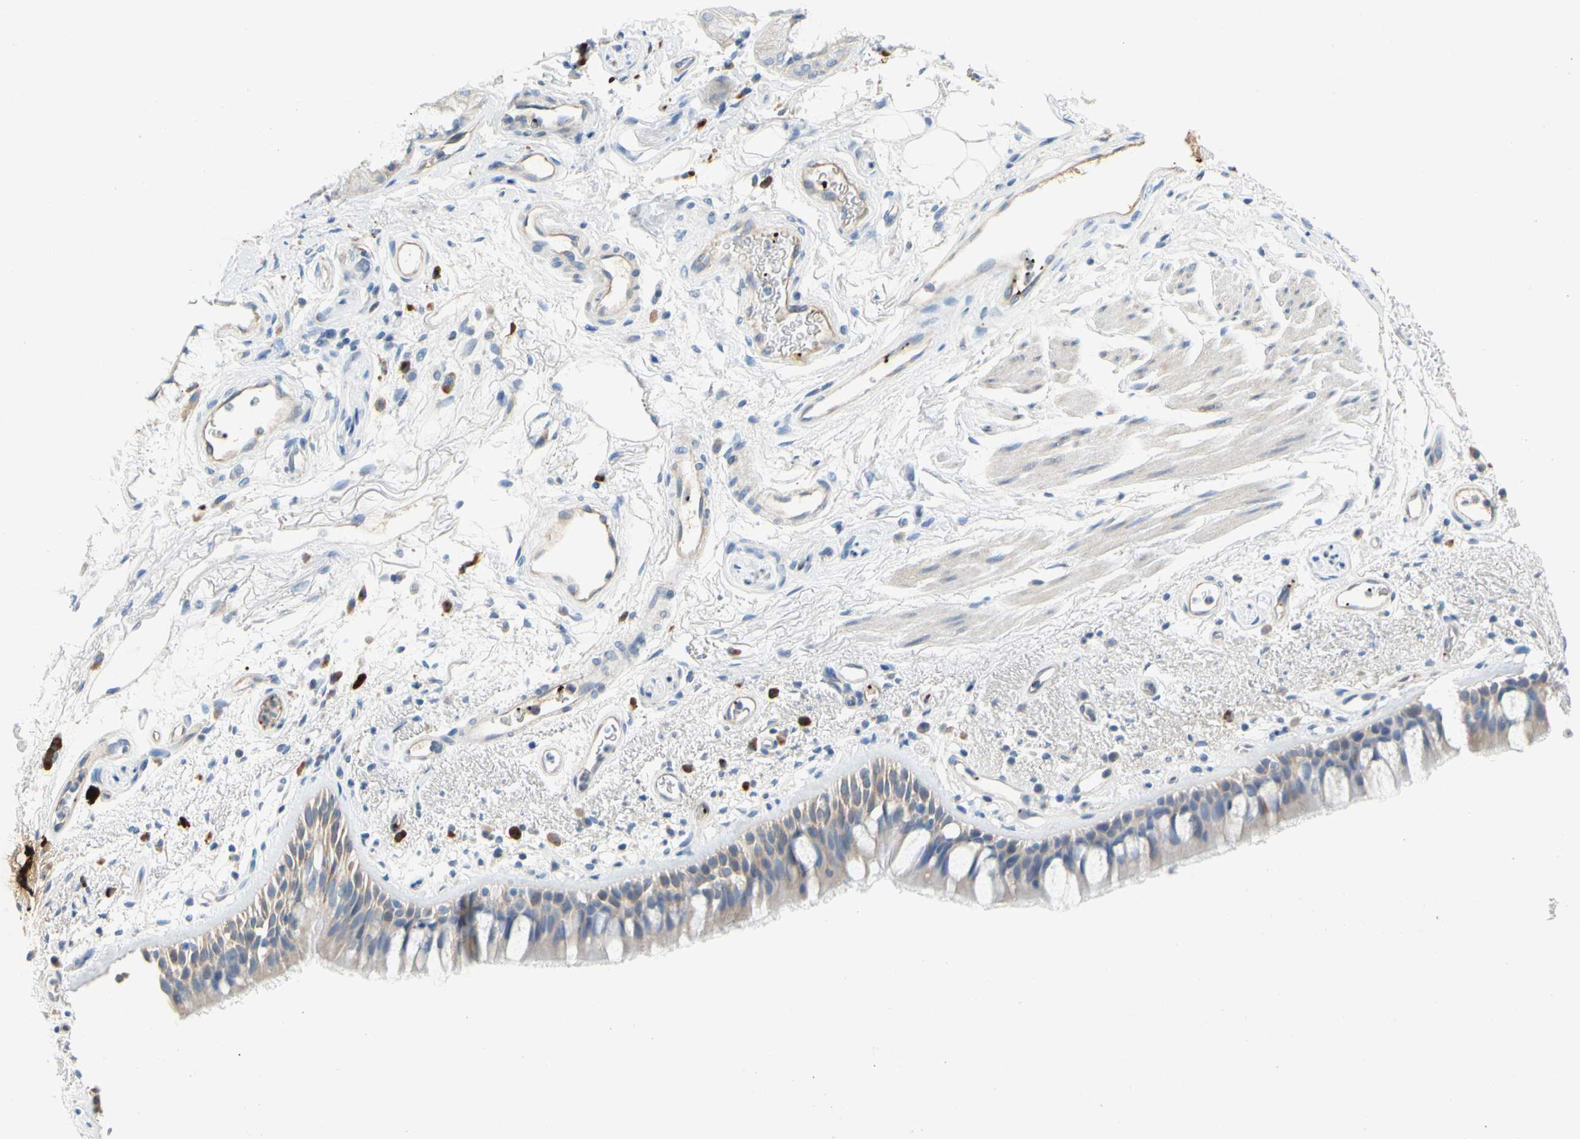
{"staining": {"intensity": "weak", "quantity": "25%-75%", "location": "cytoplasmic/membranous"}, "tissue": "bronchus", "cell_type": "Respiratory epithelial cells", "image_type": "normal", "snomed": [{"axis": "morphology", "description": "Normal tissue, NOS"}, {"axis": "morphology", "description": "Adenocarcinoma, NOS"}, {"axis": "topography", "description": "Bronchus"}, {"axis": "topography", "description": "Lung"}], "caption": "Immunohistochemical staining of benign bronchus shows weak cytoplasmic/membranous protein positivity in about 25%-75% of respiratory epithelial cells. Using DAB (3,3'-diaminobenzidine) (brown) and hematoxylin (blue) stains, captured at high magnification using brightfield microscopy.", "gene": "ENSG00000288796", "patient": {"sex": "female", "age": 54}}